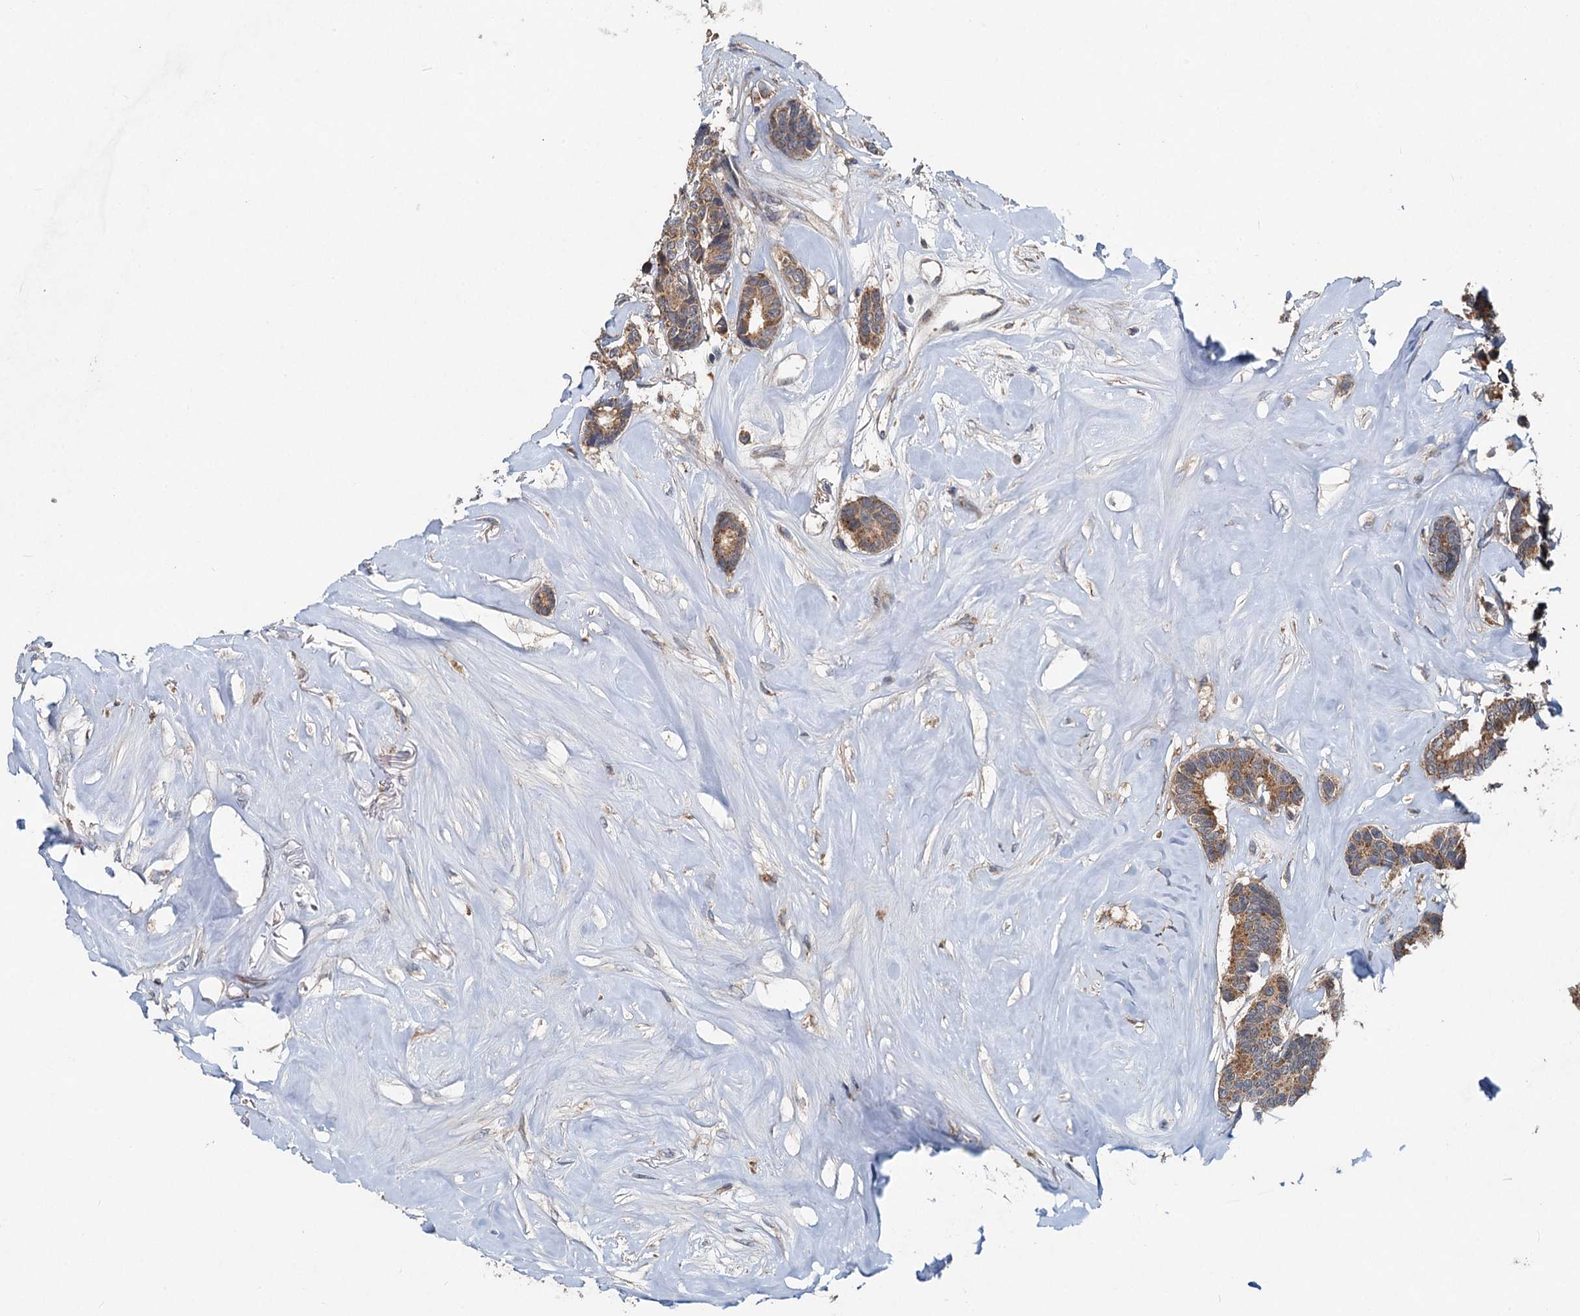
{"staining": {"intensity": "moderate", "quantity": ">75%", "location": "cytoplasmic/membranous"}, "tissue": "breast cancer", "cell_type": "Tumor cells", "image_type": "cancer", "snomed": [{"axis": "morphology", "description": "Duct carcinoma"}, {"axis": "topography", "description": "Breast"}], "caption": "There is medium levels of moderate cytoplasmic/membranous expression in tumor cells of invasive ductal carcinoma (breast), as demonstrated by immunohistochemical staining (brown color).", "gene": "OTUB1", "patient": {"sex": "female", "age": 87}}